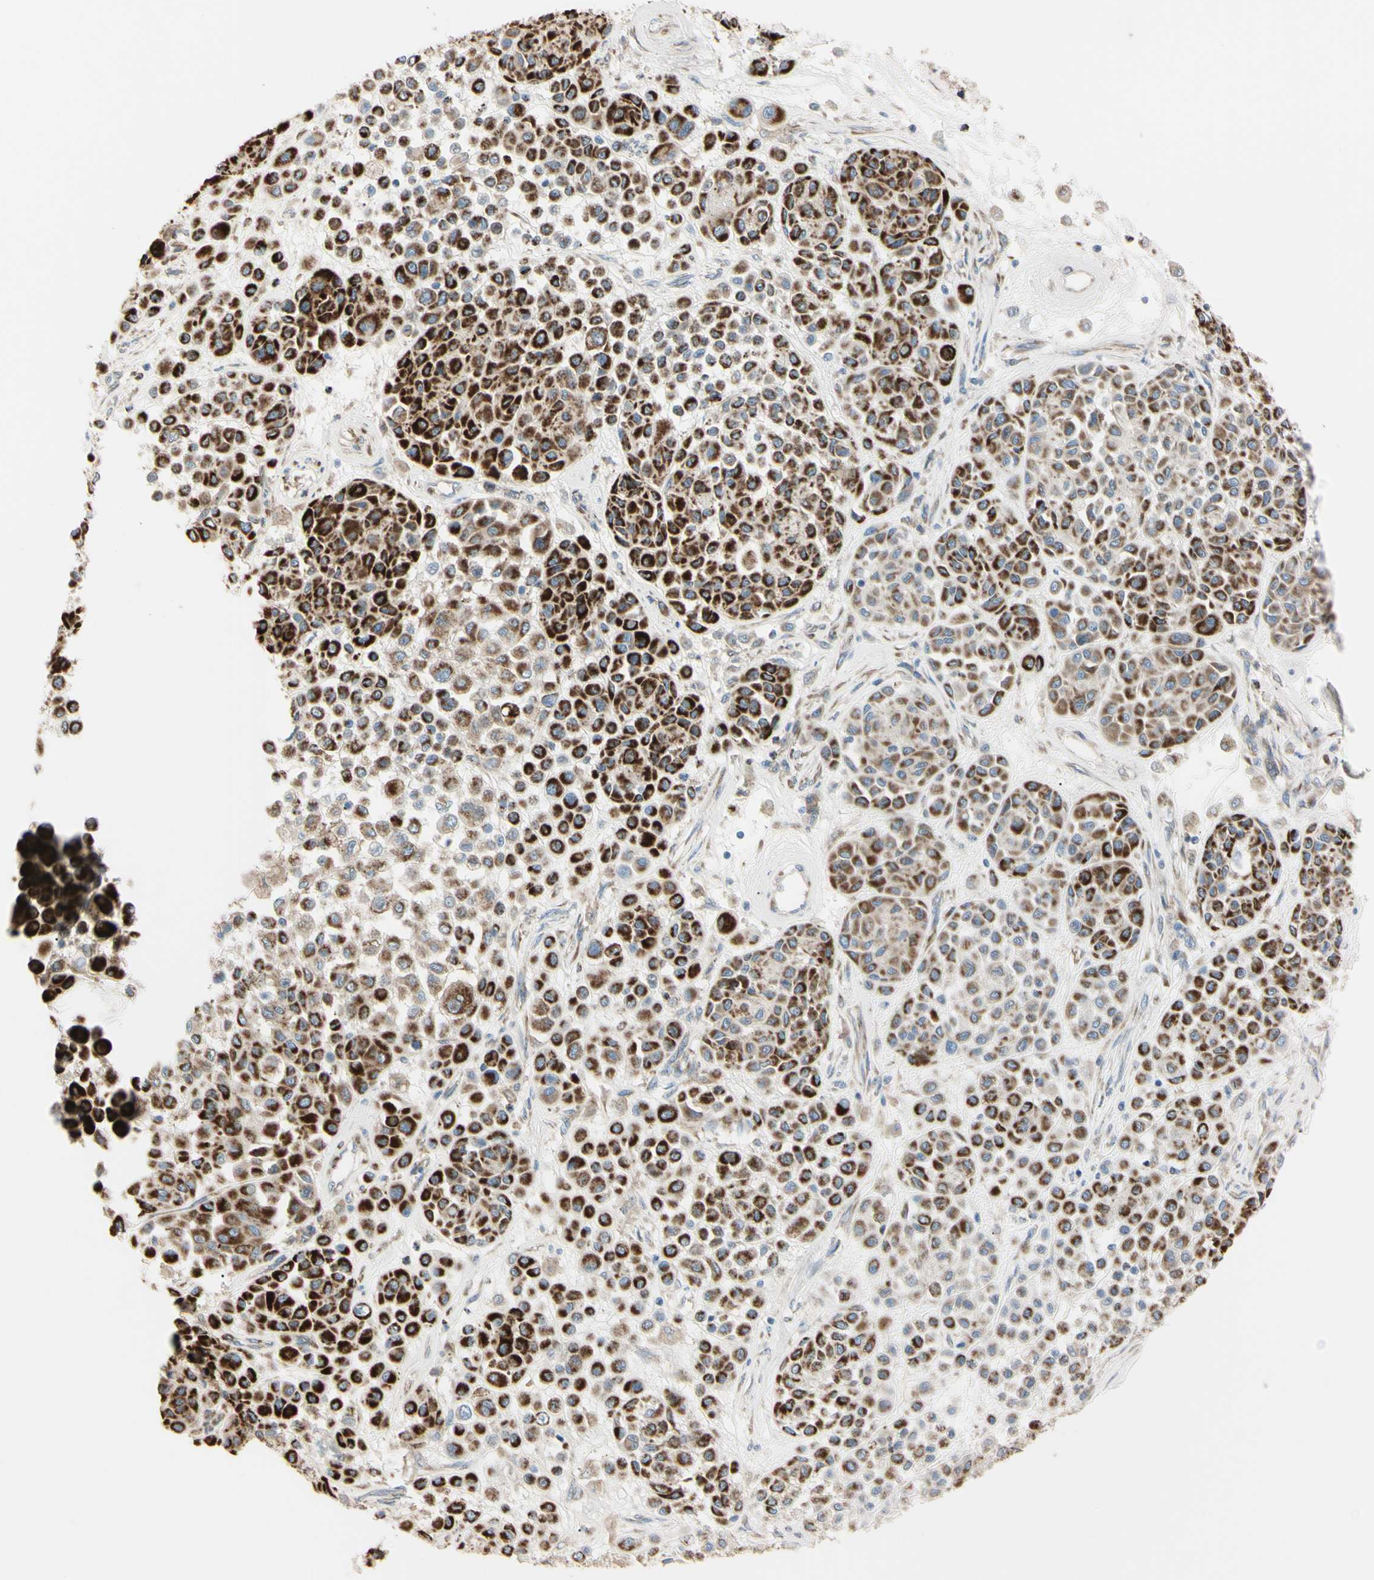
{"staining": {"intensity": "strong", "quantity": "25%-75%", "location": "cytoplasmic/membranous"}, "tissue": "melanoma", "cell_type": "Tumor cells", "image_type": "cancer", "snomed": [{"axis": "morphology", "description": "Malignant melanoma, Metastatic site"}, {"axis": "topography", "description": "Soft tissue"}], "caption": "Immunohistochemical staining of human melanoma exhibits strong cytoplasmic/membranous protein staining in about 25%-75% of tumor cells.", "gene": "EIF5A", "patient": {"sex": "male", "age": 41}}